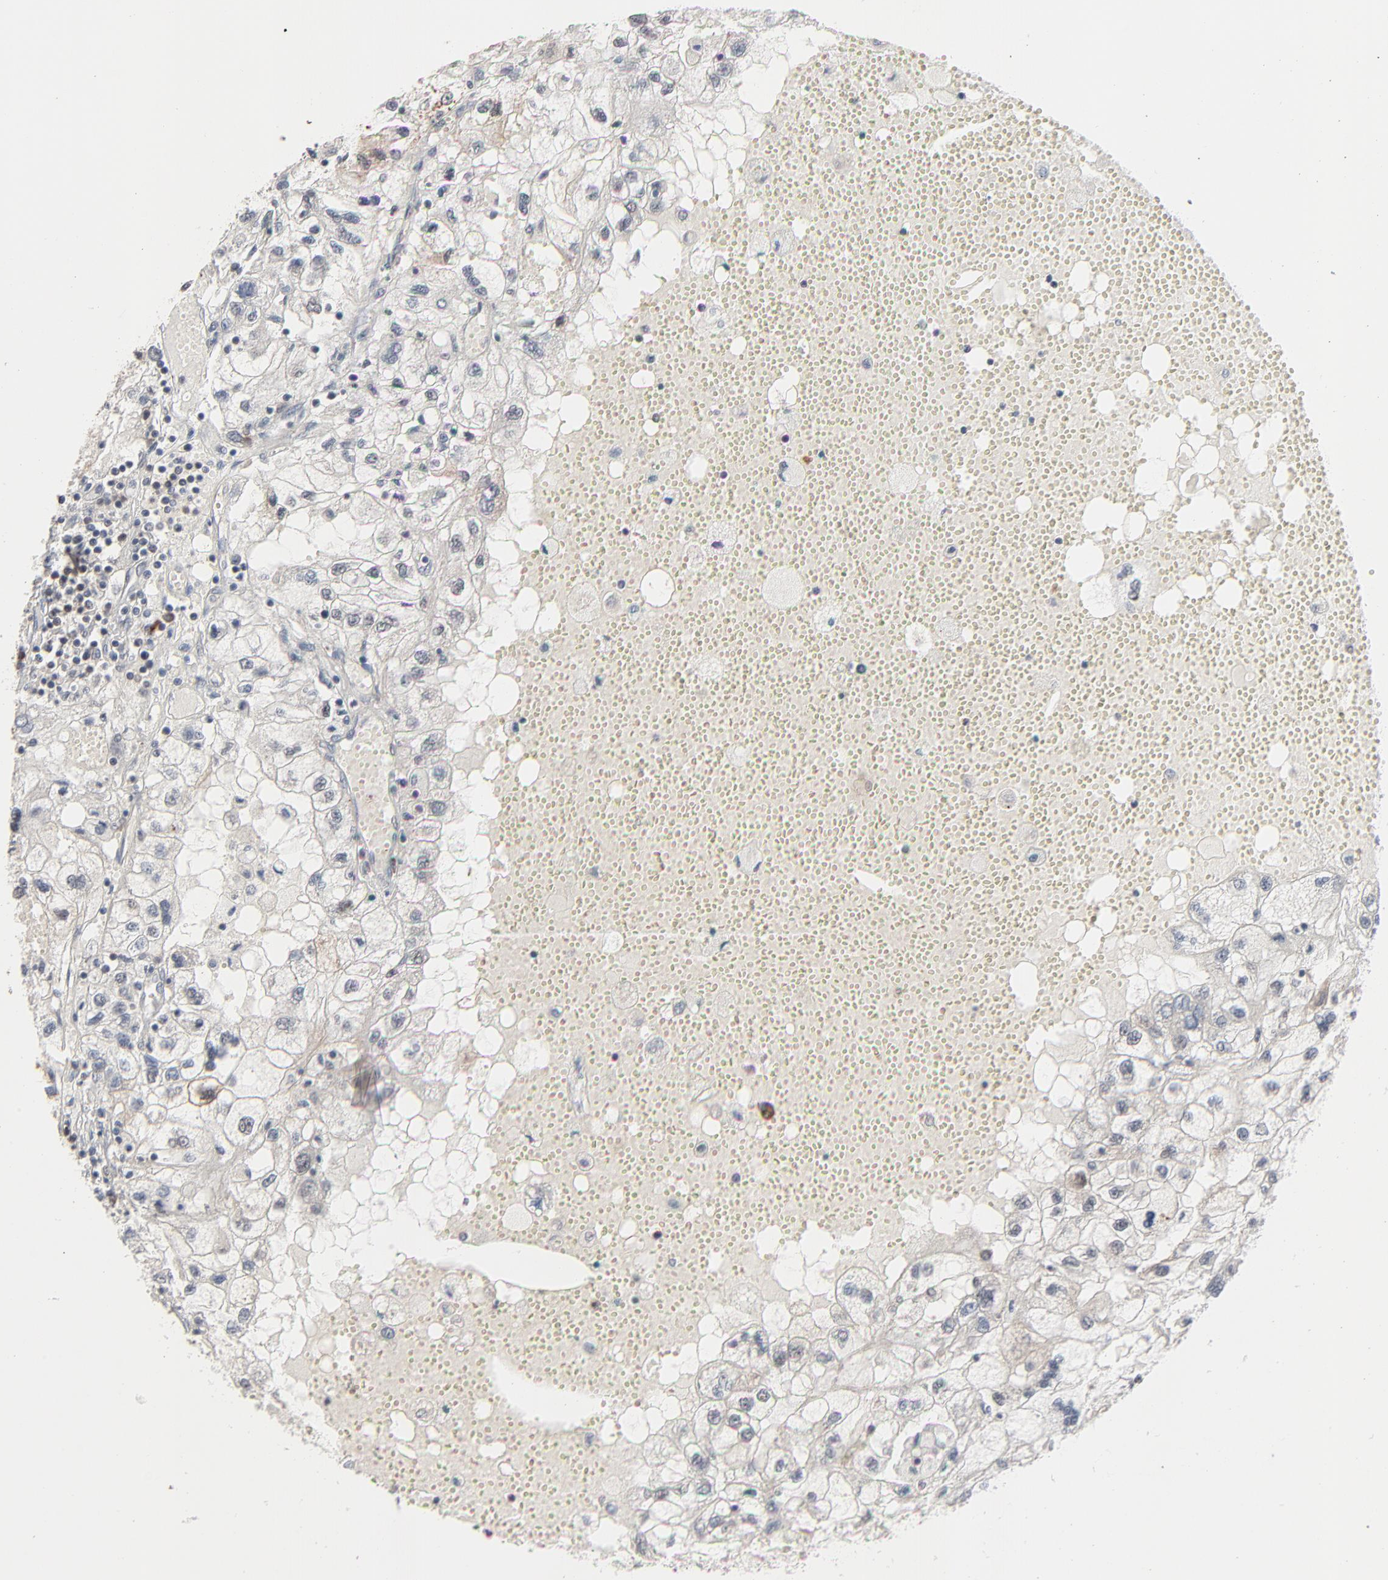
{"staining": {"intensity": "negative", "quantity": "none", "location": "none"}, "tissue": "renal cancer", "cell_type": "Tumor cells", "image_type": "cancer", "snomed": [{"axis": "morphology", "description": "Normal tissue, NOS"}, {"axis": "morphology", "description": "Adenocarcinoma, NOS"}, {"axis": "topography", "description": "Kidney"}], "caption": "This is an immunohistochemistry micrograph of adenocarcinoma (renal). There is no staining in tumor cells.", "gene": "ZNF419", "patient": {"sex": "male", "age": 71}}